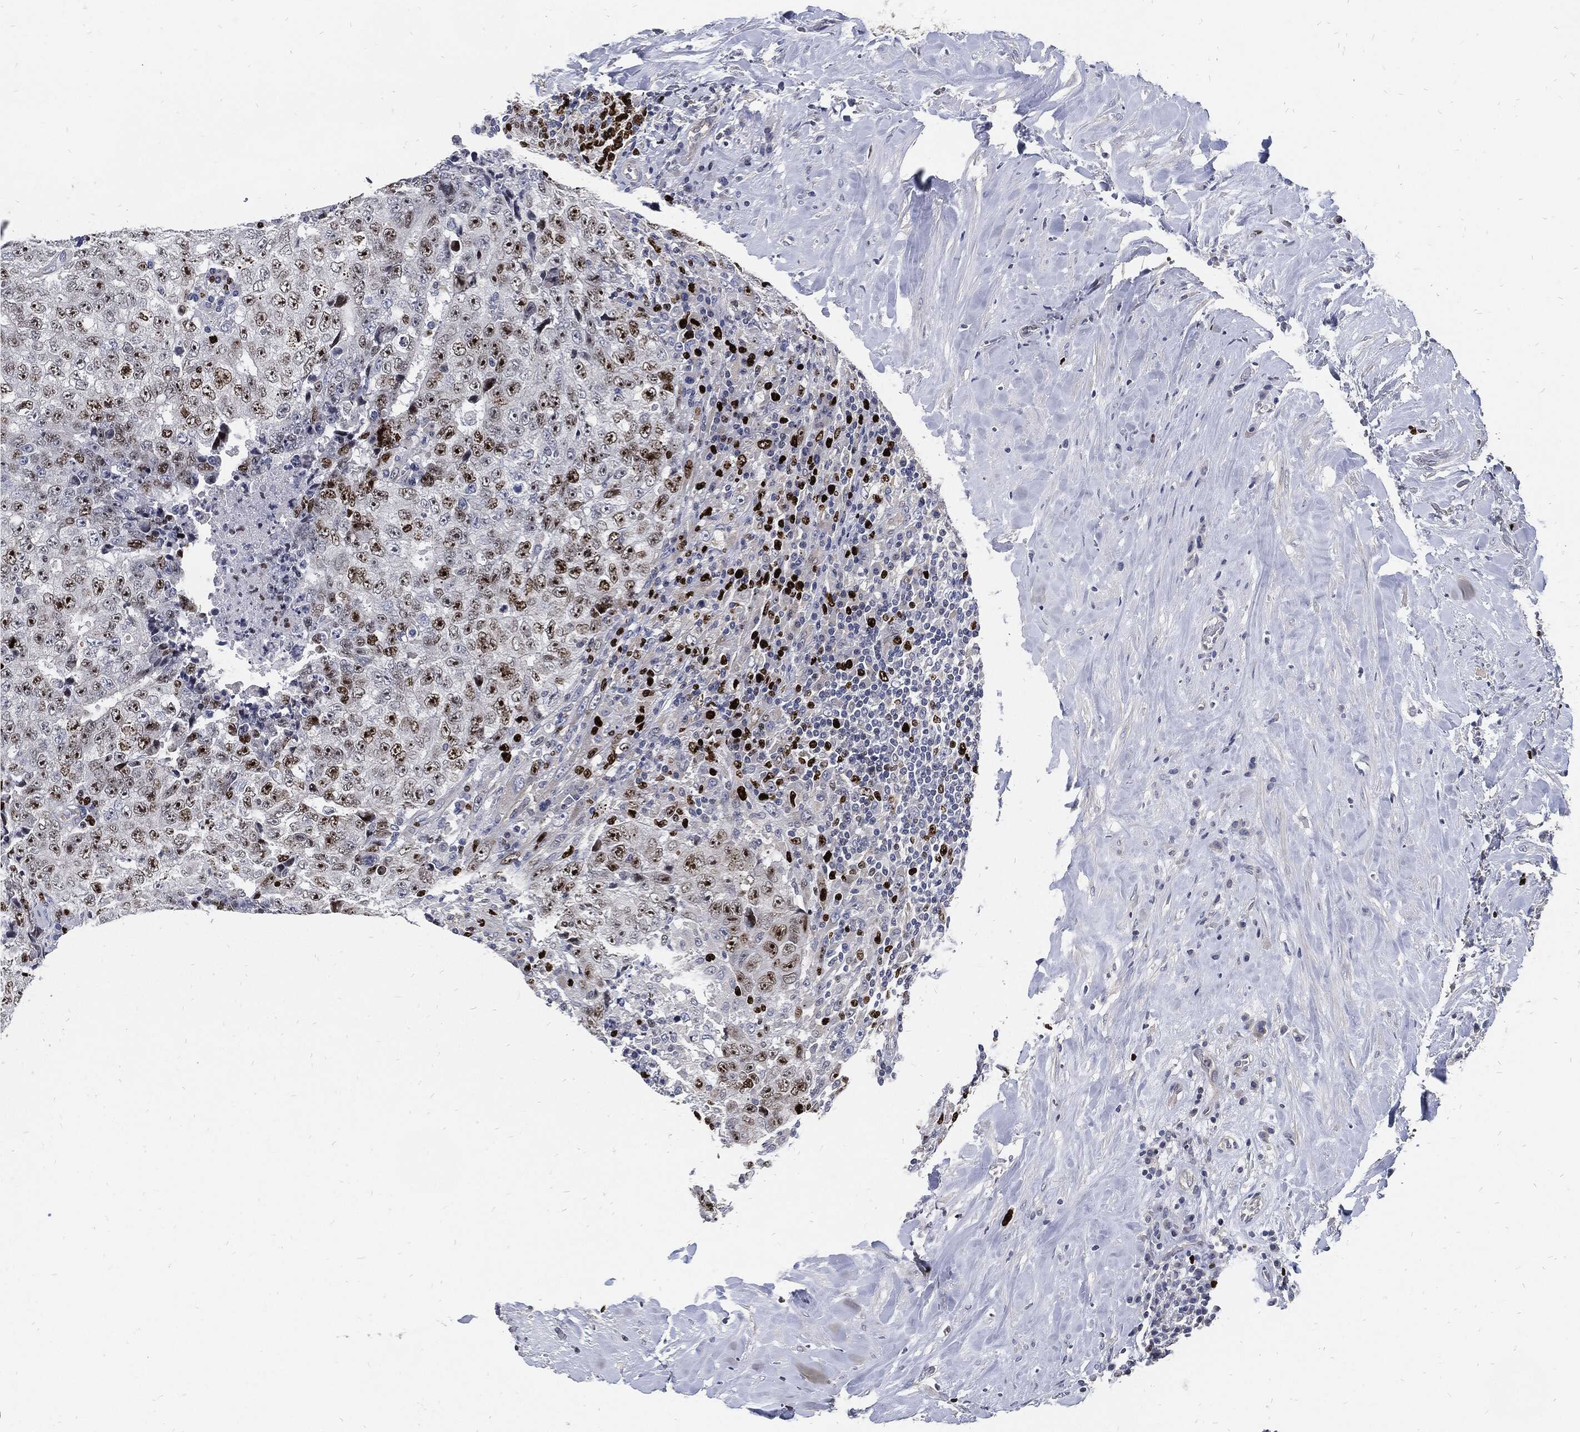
{"staining": {"intensity": "strong", "quantity": "<25%", "location": "nuclear"}, "tissue": "testis cancer", "cell_type": "Tumor cells", "image_type": "cancer", "snomed": [{"axis": "morphology", "description": "Necrosis, NOS"}, {"axis": "morphology", "description": "Carcinoma, Embryonal, NOS"}, {"axis": "topography", "description": "Testis"}], "caption": "Embryonal carcinoma (testis) tissue displays strong nuclear positivity in approximately <25% of tumor cells, visualized by immunohistochemistry.", "gene": "MKI67", "patient": {"sex": "male", "age": 19}}